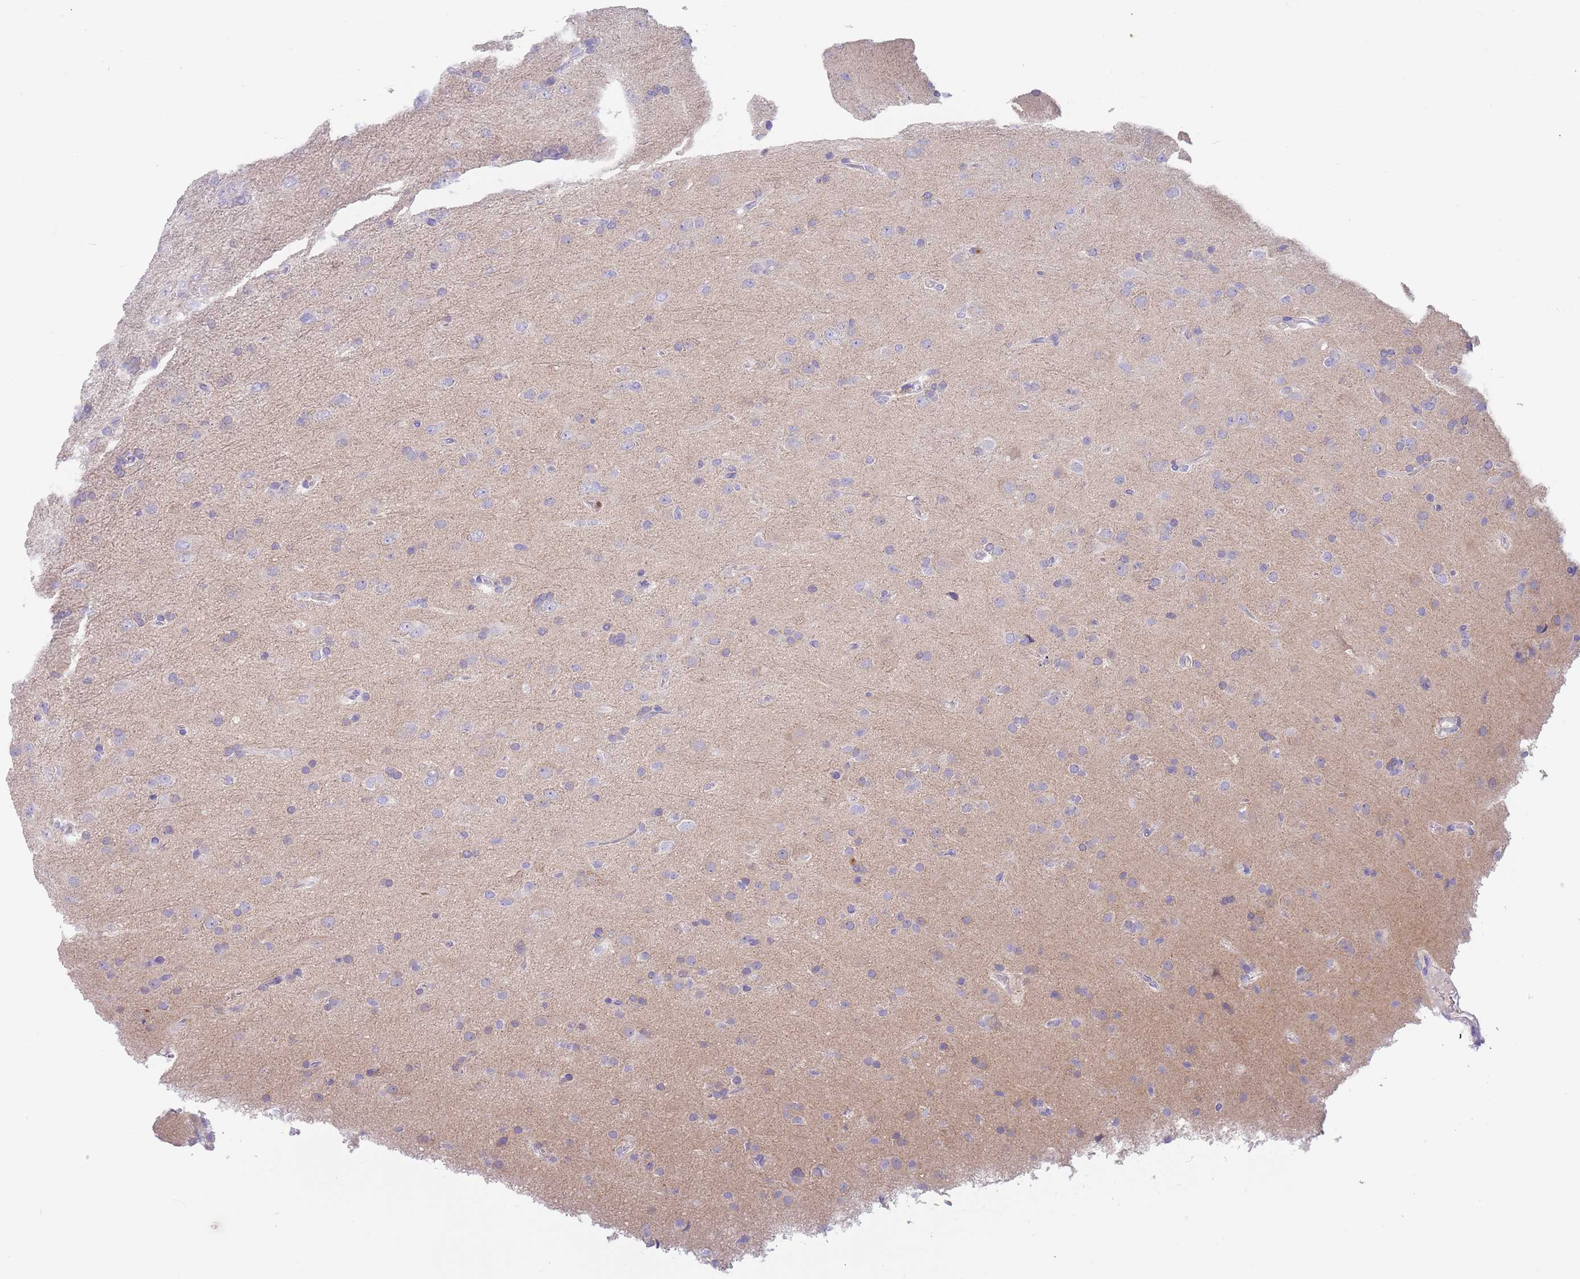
{"staining": {"intensity": "negative", "quantity": "none", "location": "none"}, "tissue": "glioma", "cell_type": "Tumor cells", "image_type": "cancer", "snomed": [{"axis": "morphology", "description": "Glioma, malignant, Low grade"}, {"axis": "topography", "description": "Brain"}], "caption": "The immunohistochemistry photomicrograph has no significant staining in tumor cells of glioma tissue.", "gene": "TYW1", "patient": {"sex": "male", "age": 65}}